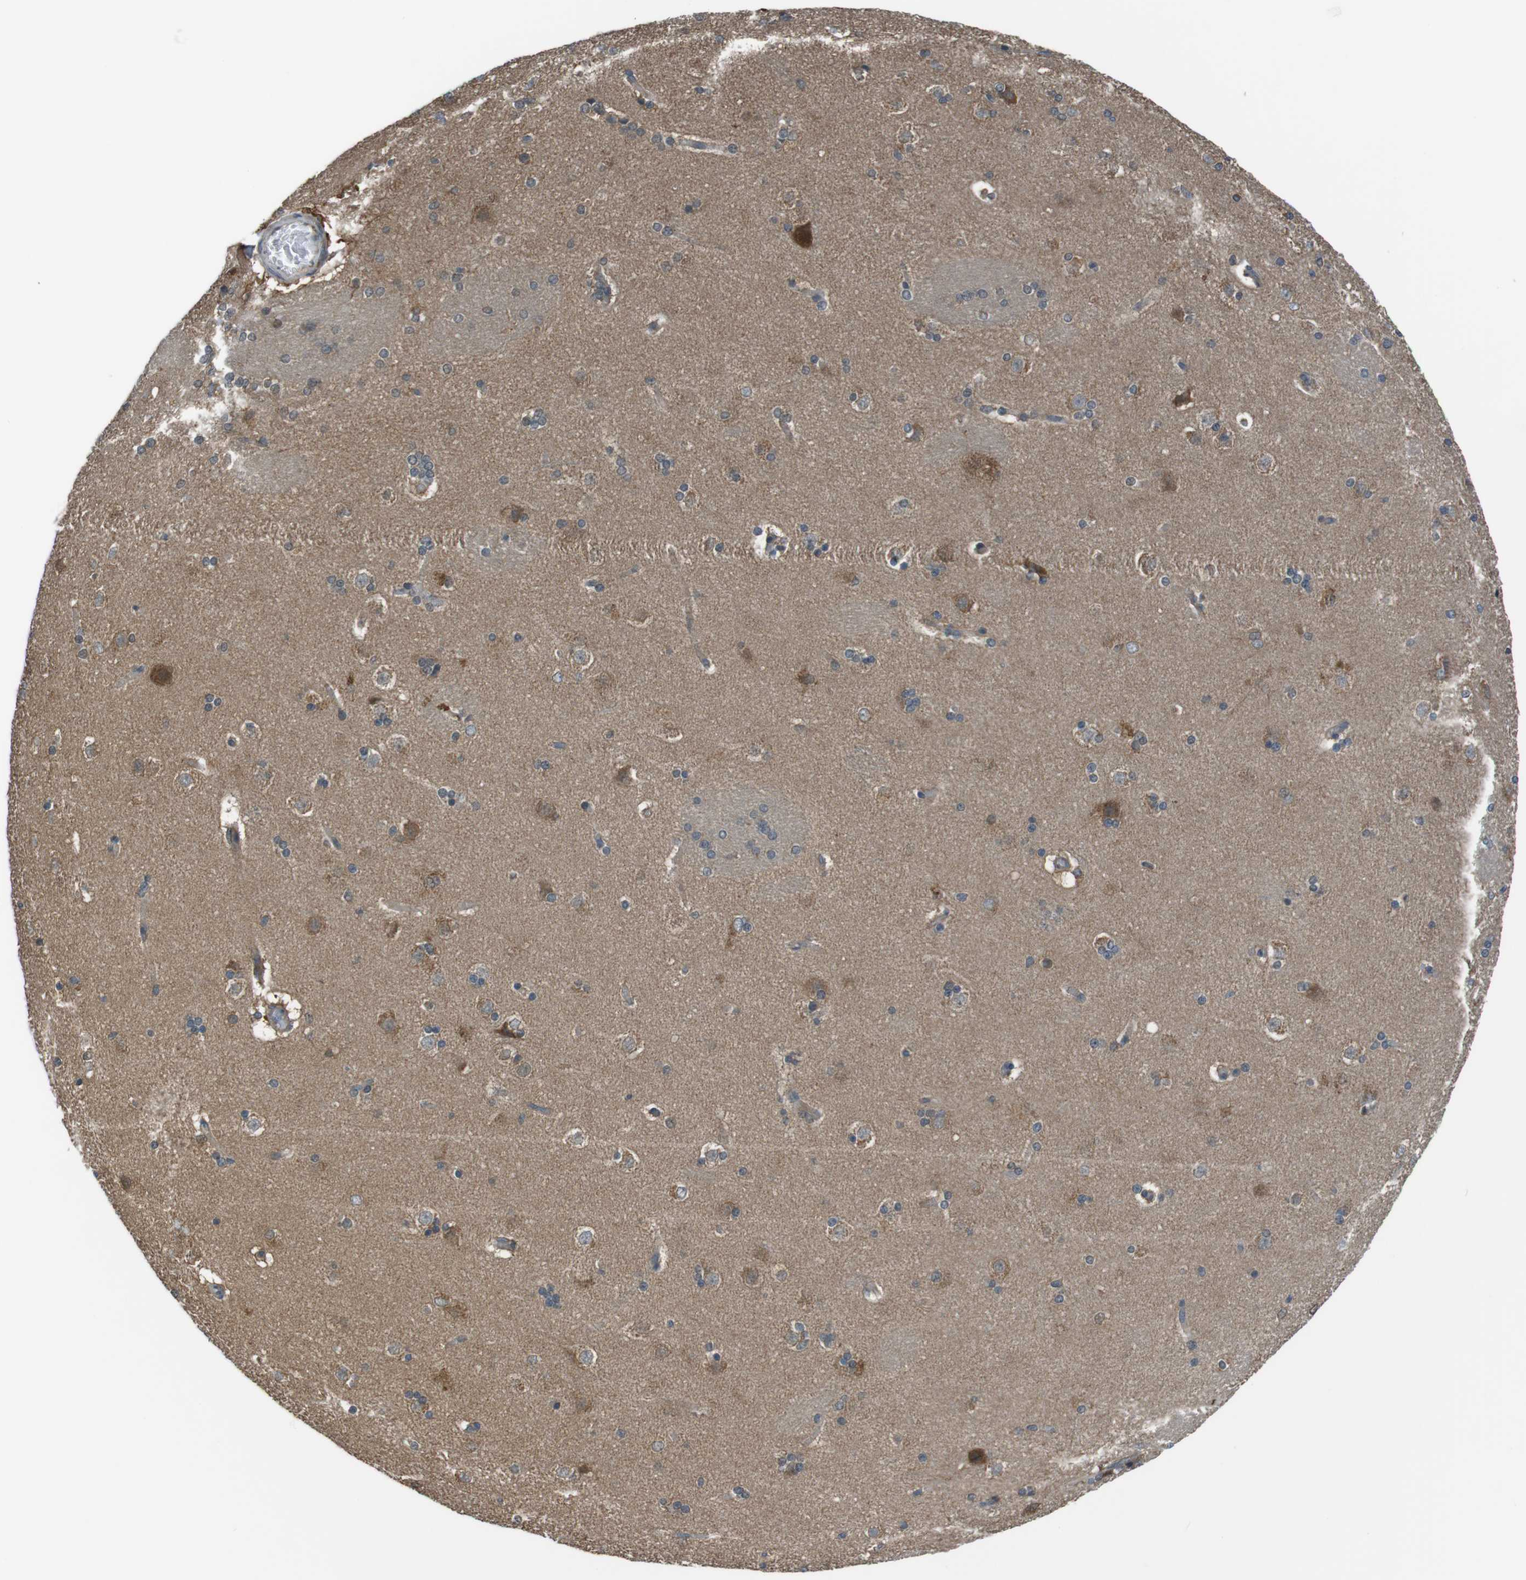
{"staining": {"intensity": "moderate", "quantity": "<25%", "location": "cytoplasmic/membranous"}, "tissue": "caudate", "cell_type": "Glial cells", "image_type": "normal", "snomed": [{"axis": "morphology", "description": "Normal tissue, NOS"}, {"axis": "topography", "description": "Lateral ventricle wall"}], "caption": "Immunohistochemical staining of normal caudate exhibits moderate cytoplasmic/membranous protein expression in about <25% of glial cells. Immunohistochemistry stains the protein in brown and the nuclei are stained blue.", "gene": "SSR3", "patient": {"sex": "female", "age": 19}}